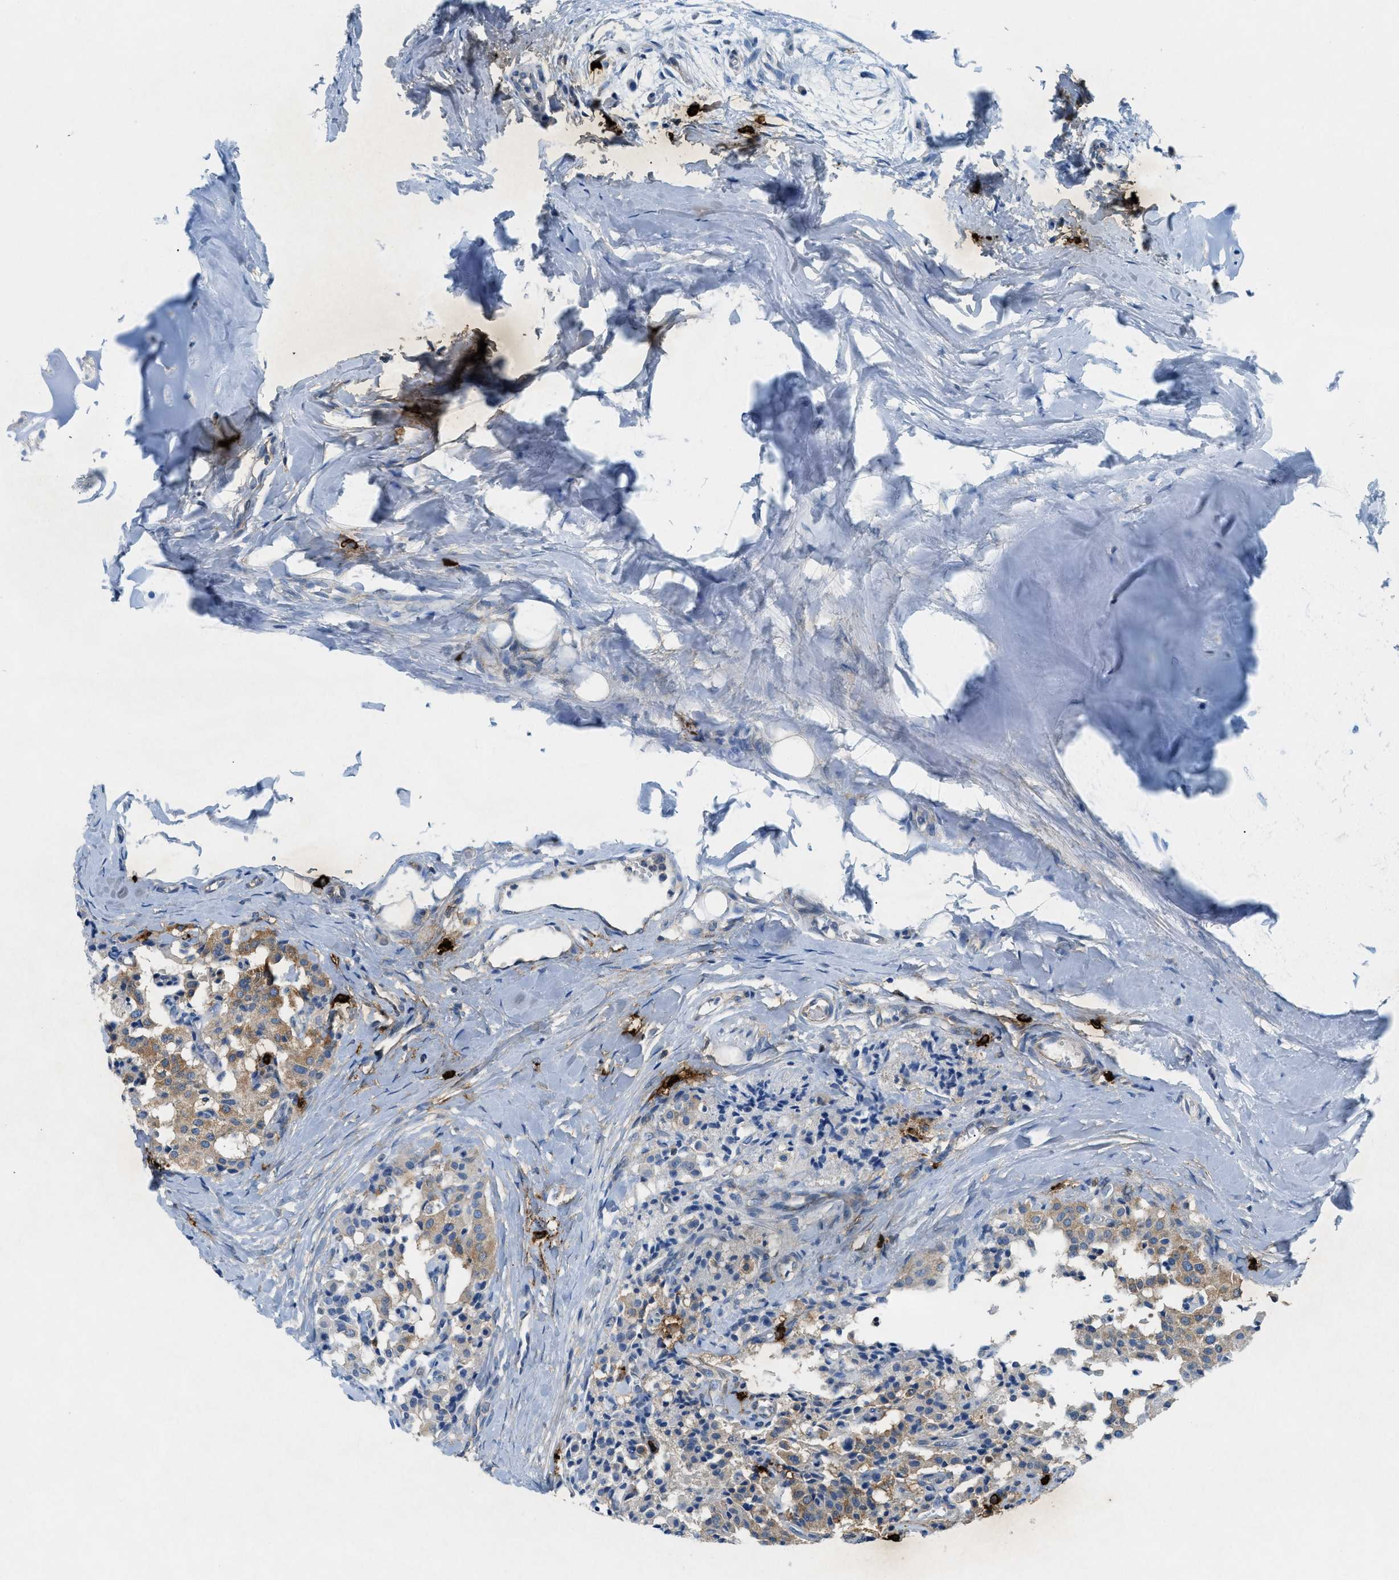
{"staining": {"intensity": "moderate", "quantity": "25%-75%", "location": "cytoplasmic/membranous"}, "tissue": "carcinoid", "cell_type": "Tumor cells", "image_type": "cancer", "snomed": [{"axis": "morphology", "description": "Carcinoid, malignant, NOS"}, {"axis": "topography", "description": "Lung"}], "caption": "Malignant carcinoid stained with a protein marker reveals moderate staining in tumor cells.", "gene": "TPSAB1", "patient": {"sex": "male", "age": 30}}